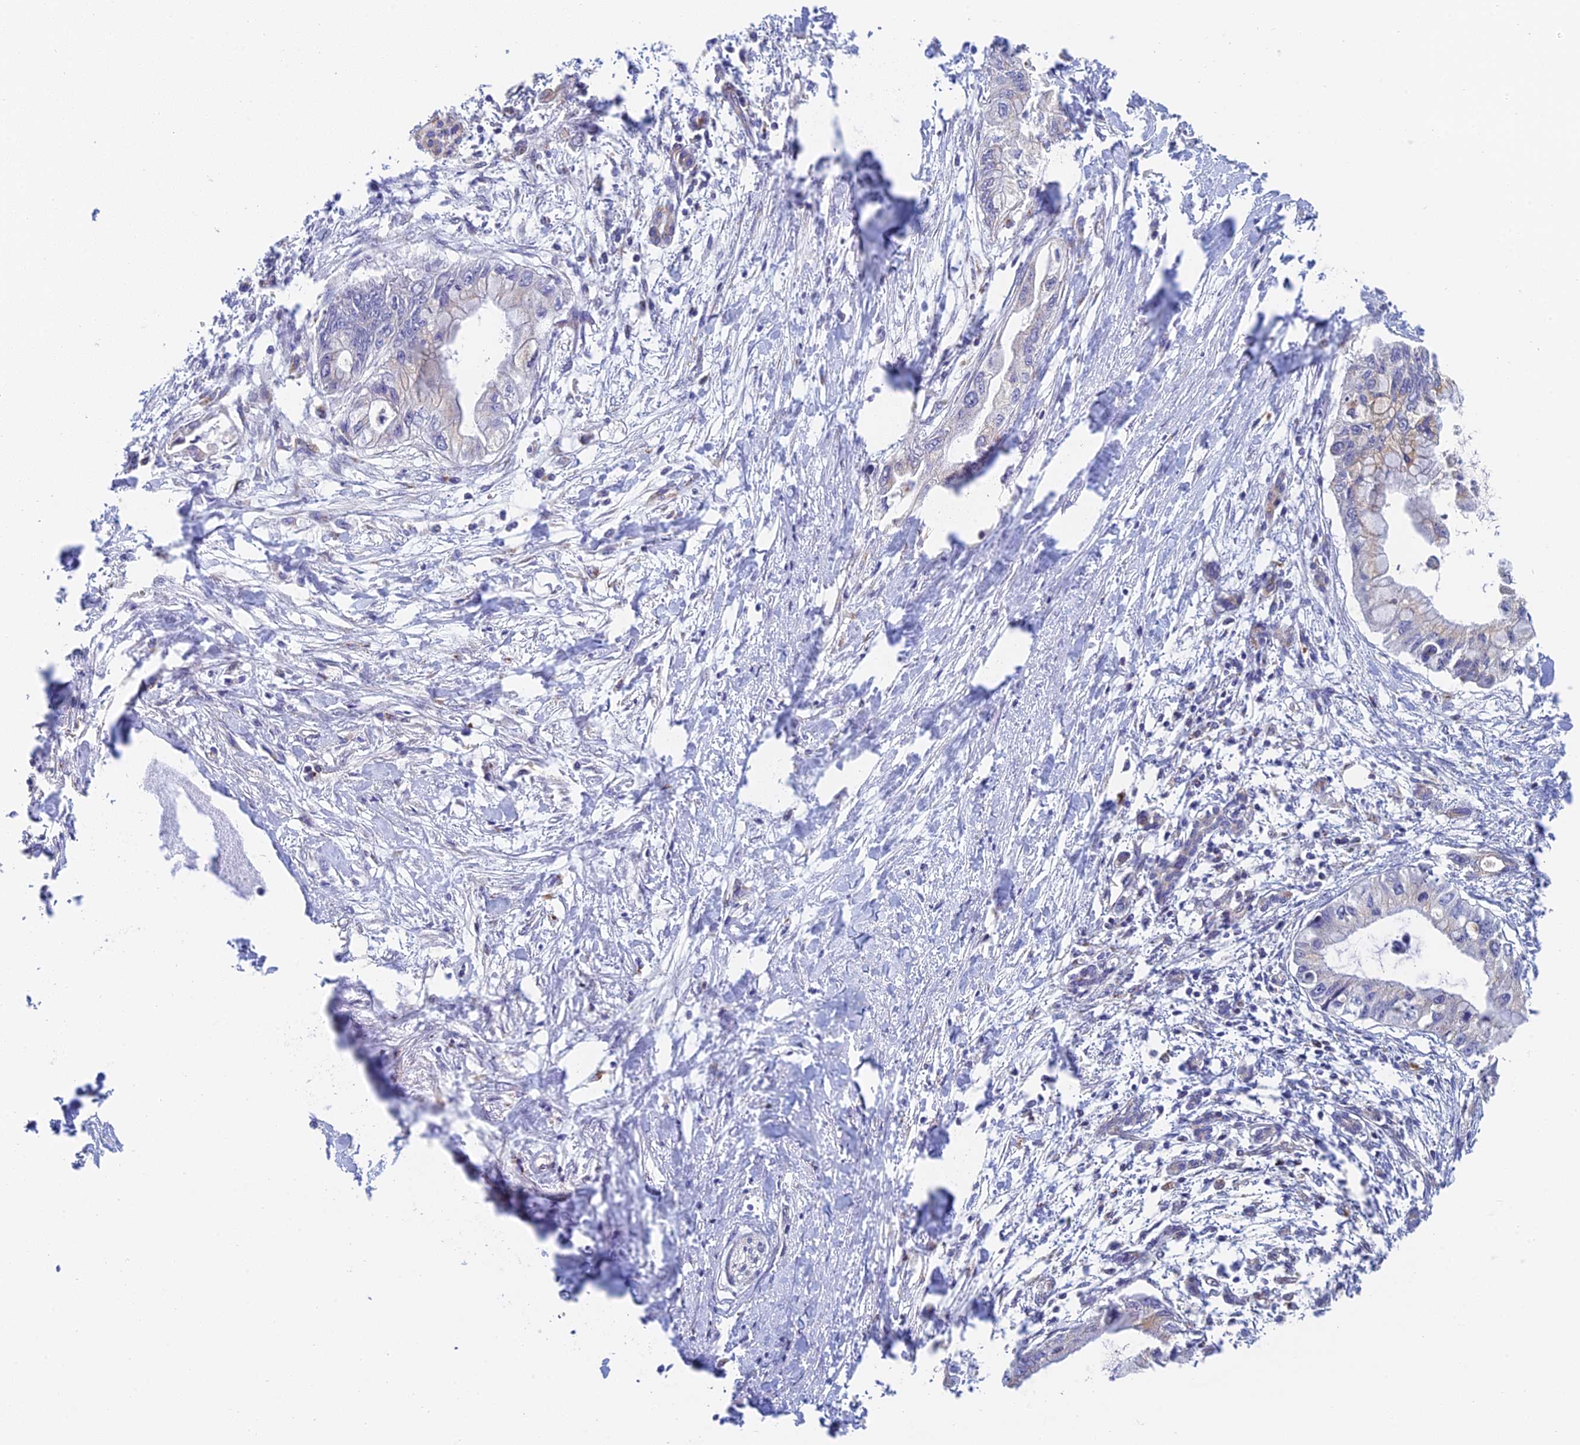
{"staining": {"intensity": "weak", "quantity": "<25%", "location": "cytoplasmic/membranous"}, "tissue": "pancreatic cancer", "cell_type": "Tumor cells", "image_type": "cancer", "snomed": [{"axis": "morphology", "description": "Adenocarcinoma, NOS"}, {"axis": "topography", "description": "Pancreas"}], "caption": "Pancreatic cancer (adenocarcinoma) was stained to show a protein in brown. There is no significant positivity in tumor cells. The staining was performed using DAB to visualize the protein expression in brown, while the nuclei were stained in blue with hematoxylin (Magnification: 20x).", "gene": "HS2ST1", "patient": {"sex": "male", "age": 48}}